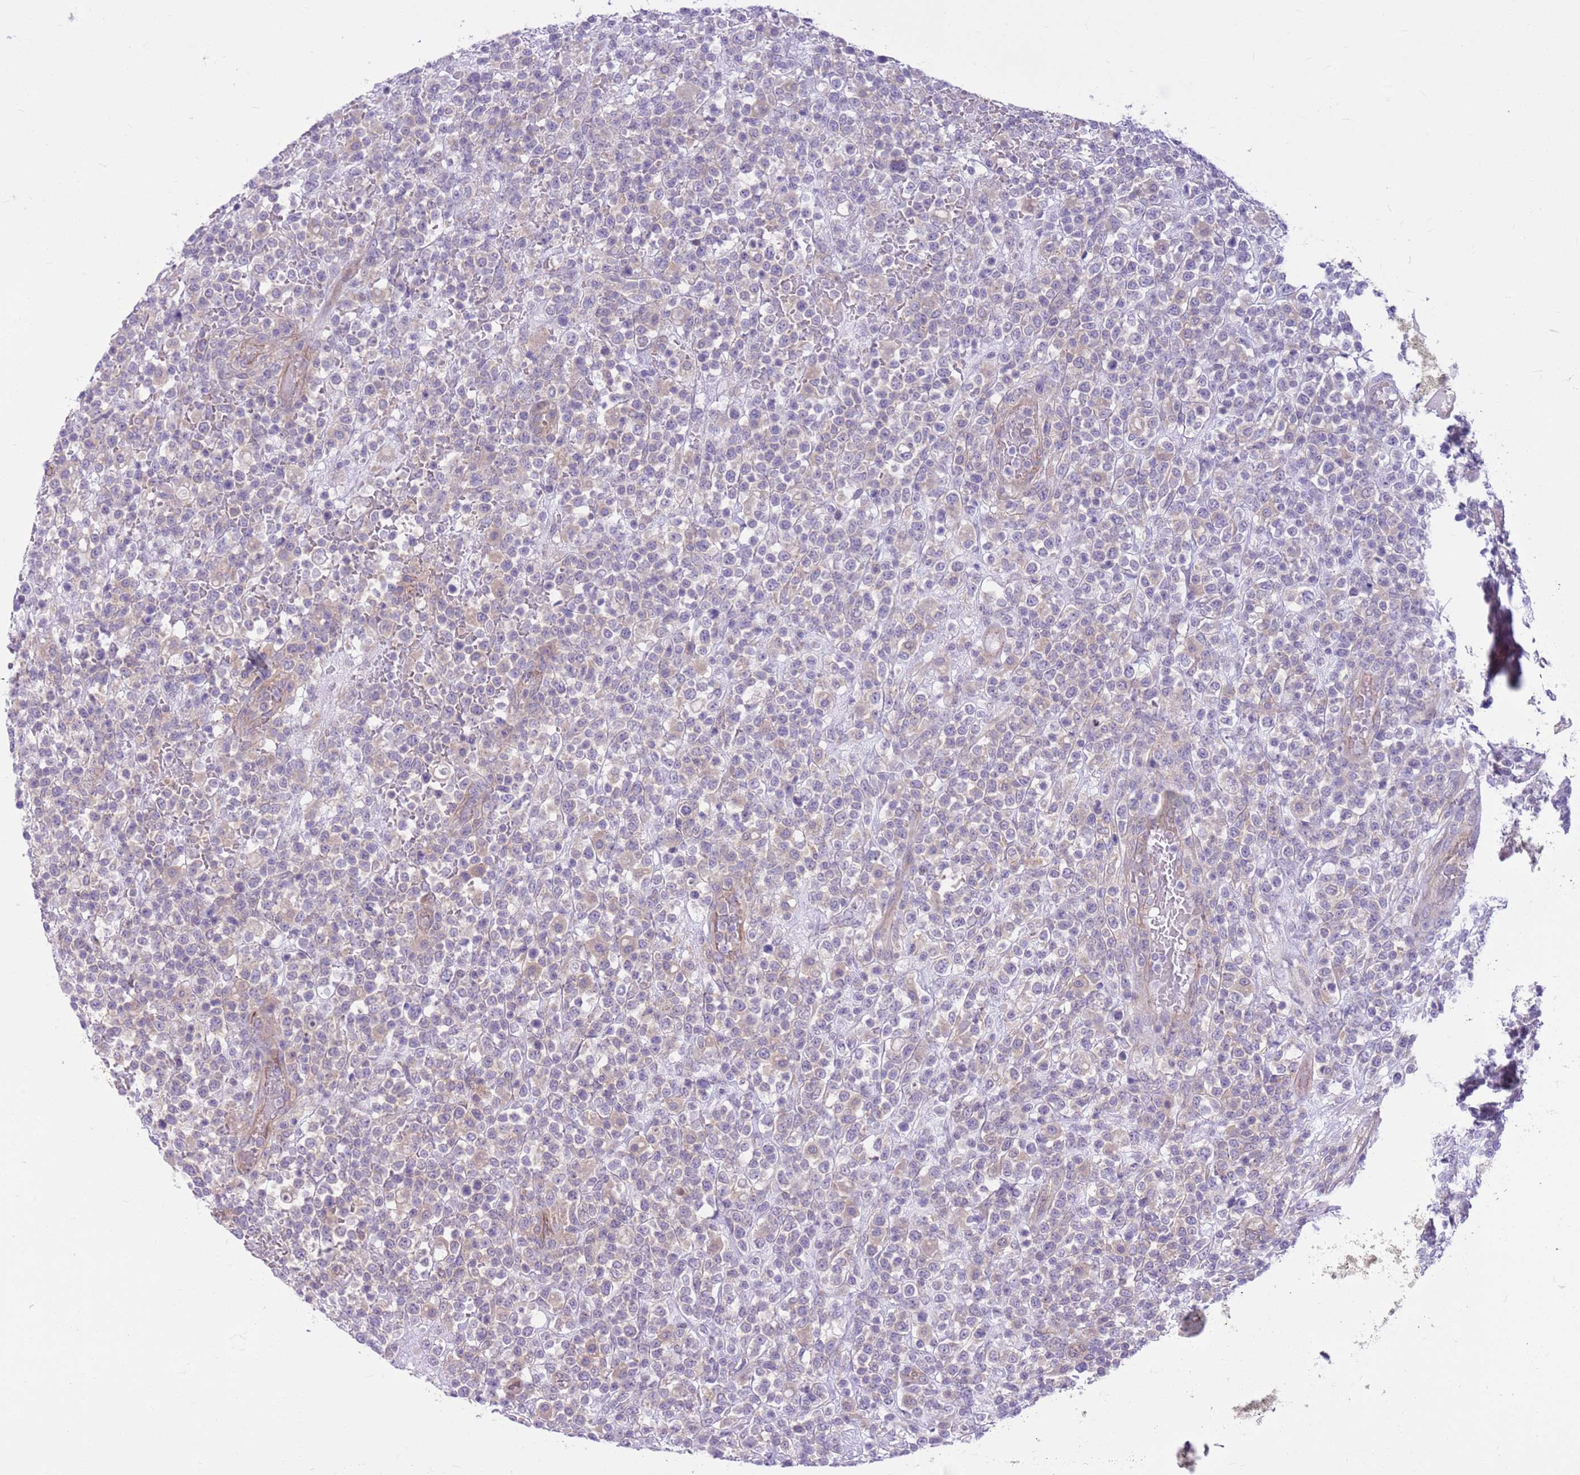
{"staining": {"intensity": "weak", "quantity": "<25%", "location": "cytoplasmic/membranous"}, "tissue": "lymphoma", "cell_type": "Tumor cells", "image_type": "cancer", "snomed": [{"axis": "morphology", "description": "Malignant lymphoma, non-Hodgkin's type, High grade"}, {"axis": "topography", "description": "Colon"}], "caption": "Immunohistochemistry histopathology image of high-grade malignant lymphoma, non-Hodgkin's type stained for a protein (brown), which demonstrates no staining in tumor cells. (Brightfield microscopy of DAB immunohistochemistry at high magnification).", "gene": "PARP8", "patient": {"sex": "female", "age": 53}}